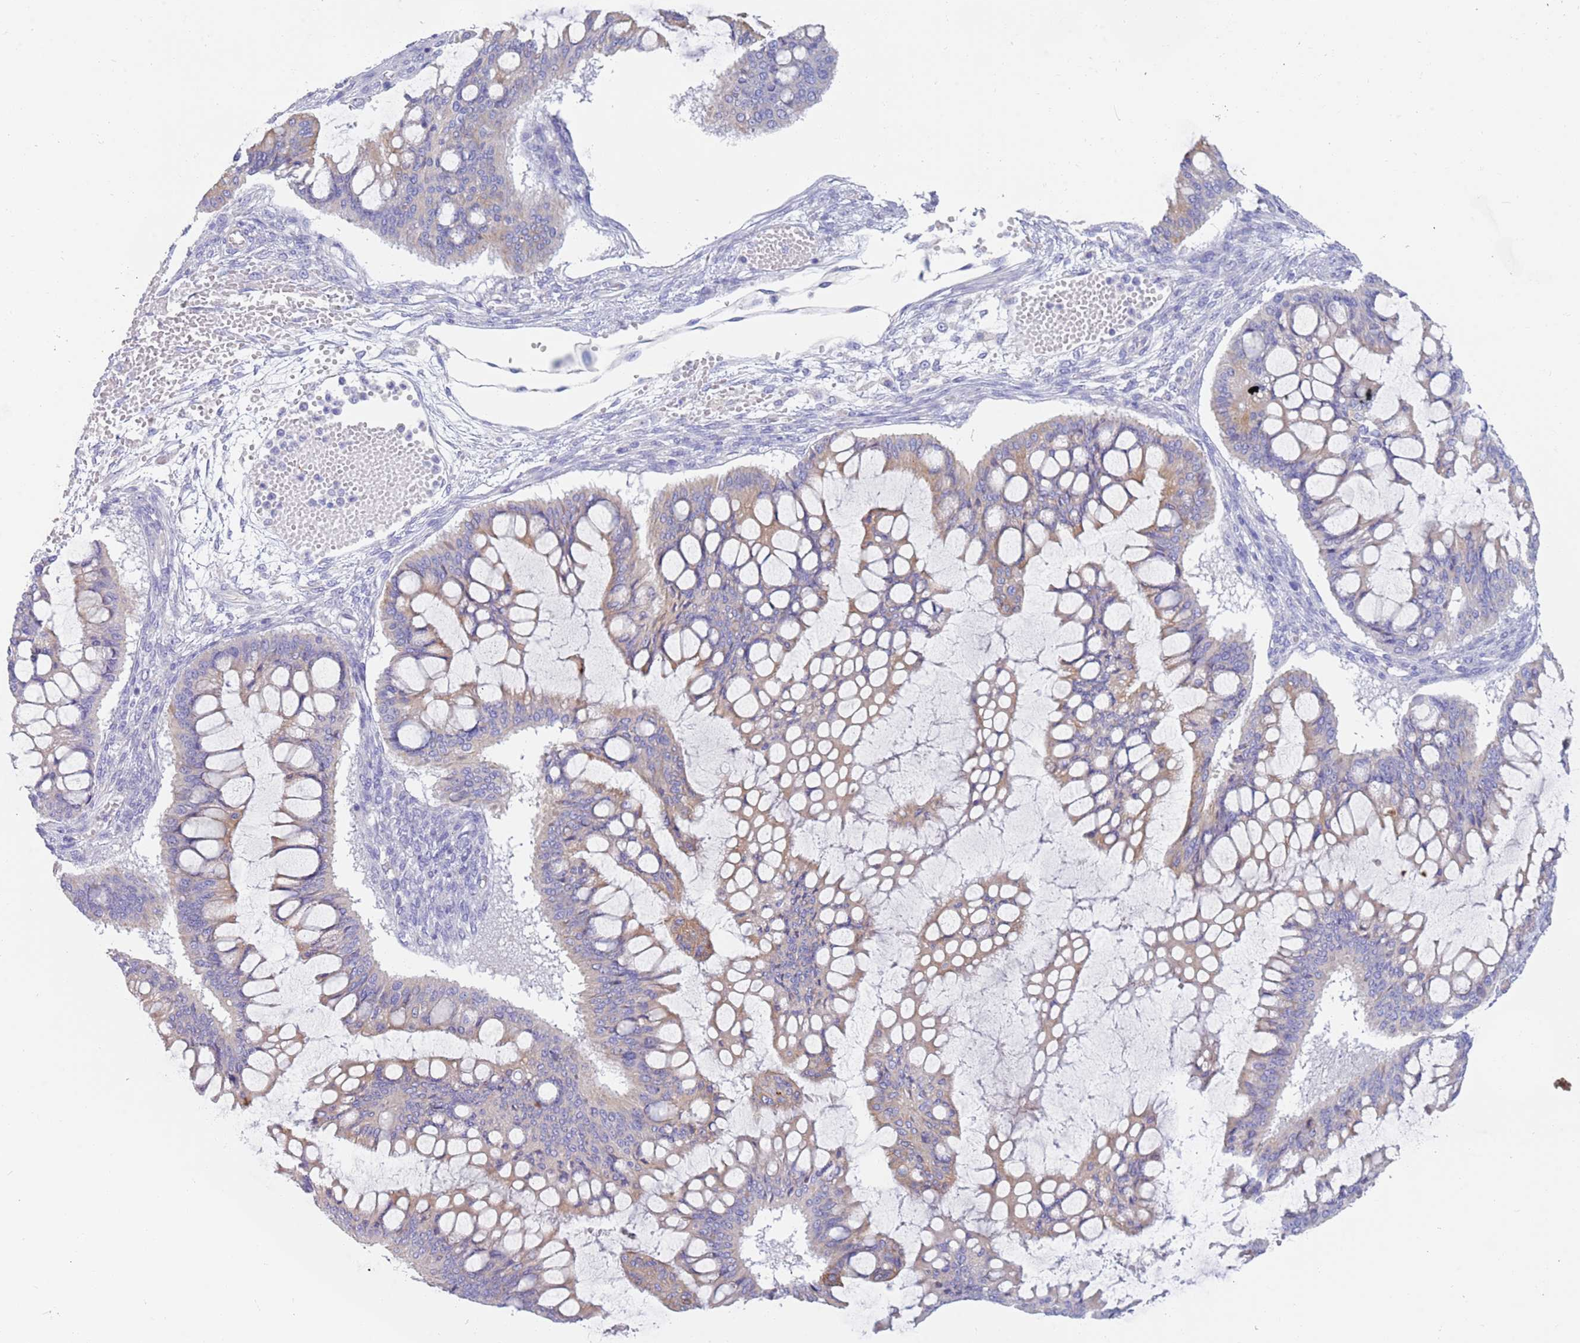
{"staining": {"intensity": "weak", "quantity": "25%-75%", "location": "cytoplasmic/membranous"}, "tissue": "ovarian cancer", "cell_type": "Tumor cells", "image_type": "cancer", "snomed": [{"axis": "morphology", "description": "Cystadenocarcinoma, mucinous, NOS"}, {"axis": "topography", "description": "Ovary"}], "caption": "Weak cytoplasmic/membranous staining for a protein is appreciated in about 25%-75% of tumor cells of ovarian cancer (mucinous cystadenocarcinoma) using IHC.", "gene": "CCDC149", "patient": {"sex": "female", "age": 73}}